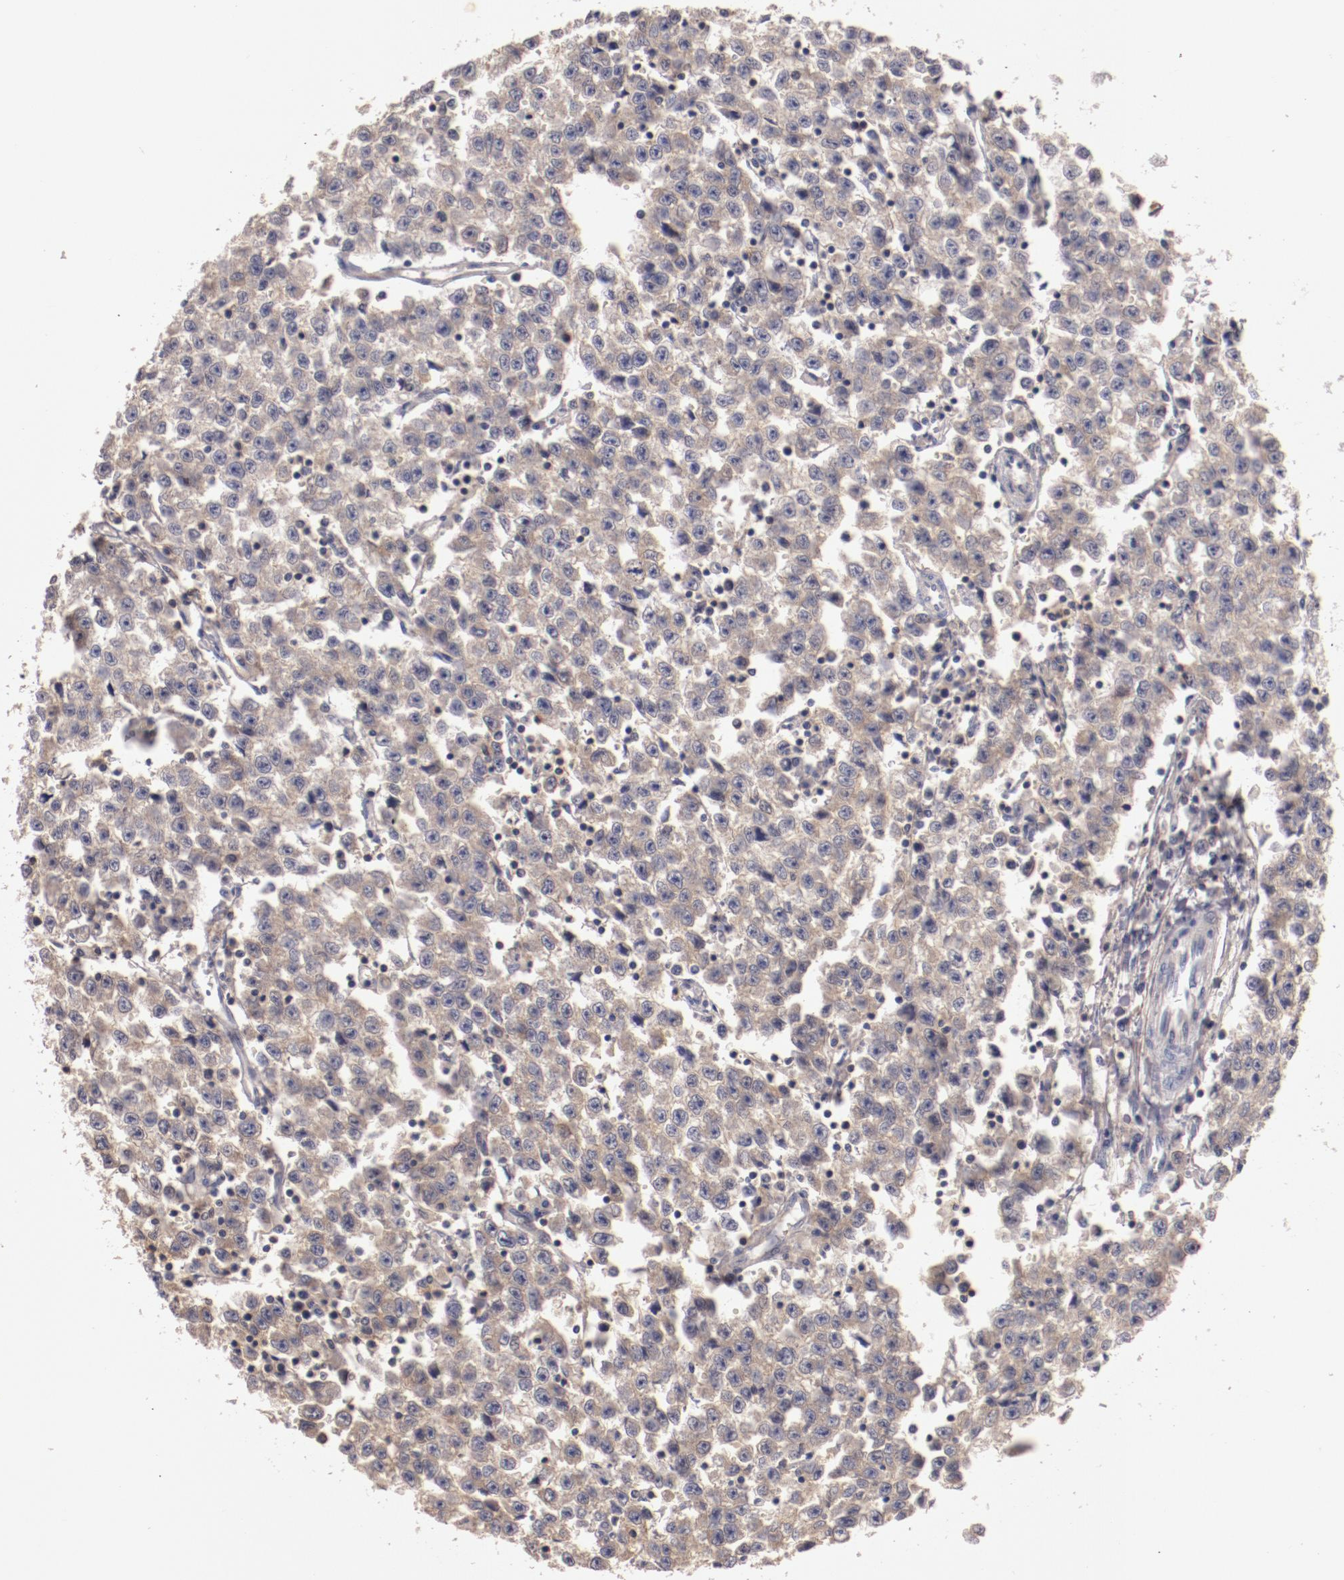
{"staining": {"intensity": "weak", "quantity": "<25%", "location": "cytoplasmic/membranous"}, "tissue": "testis cancer", "cell_type": "Tumor cells", "image_type": "cancer", "snomed": [{"axis": "morphology", "description": "Seminoma, NOS"}, {"axis": "topography", "description": "Testis"}], "caption": "Immunohistochemistry (IHC) image of testis seminoma stained for a protein (brown), which exhibits no expression in tumor cells.", "gene": "MBL2", "patient": {"sex": "male", "age": 35}}